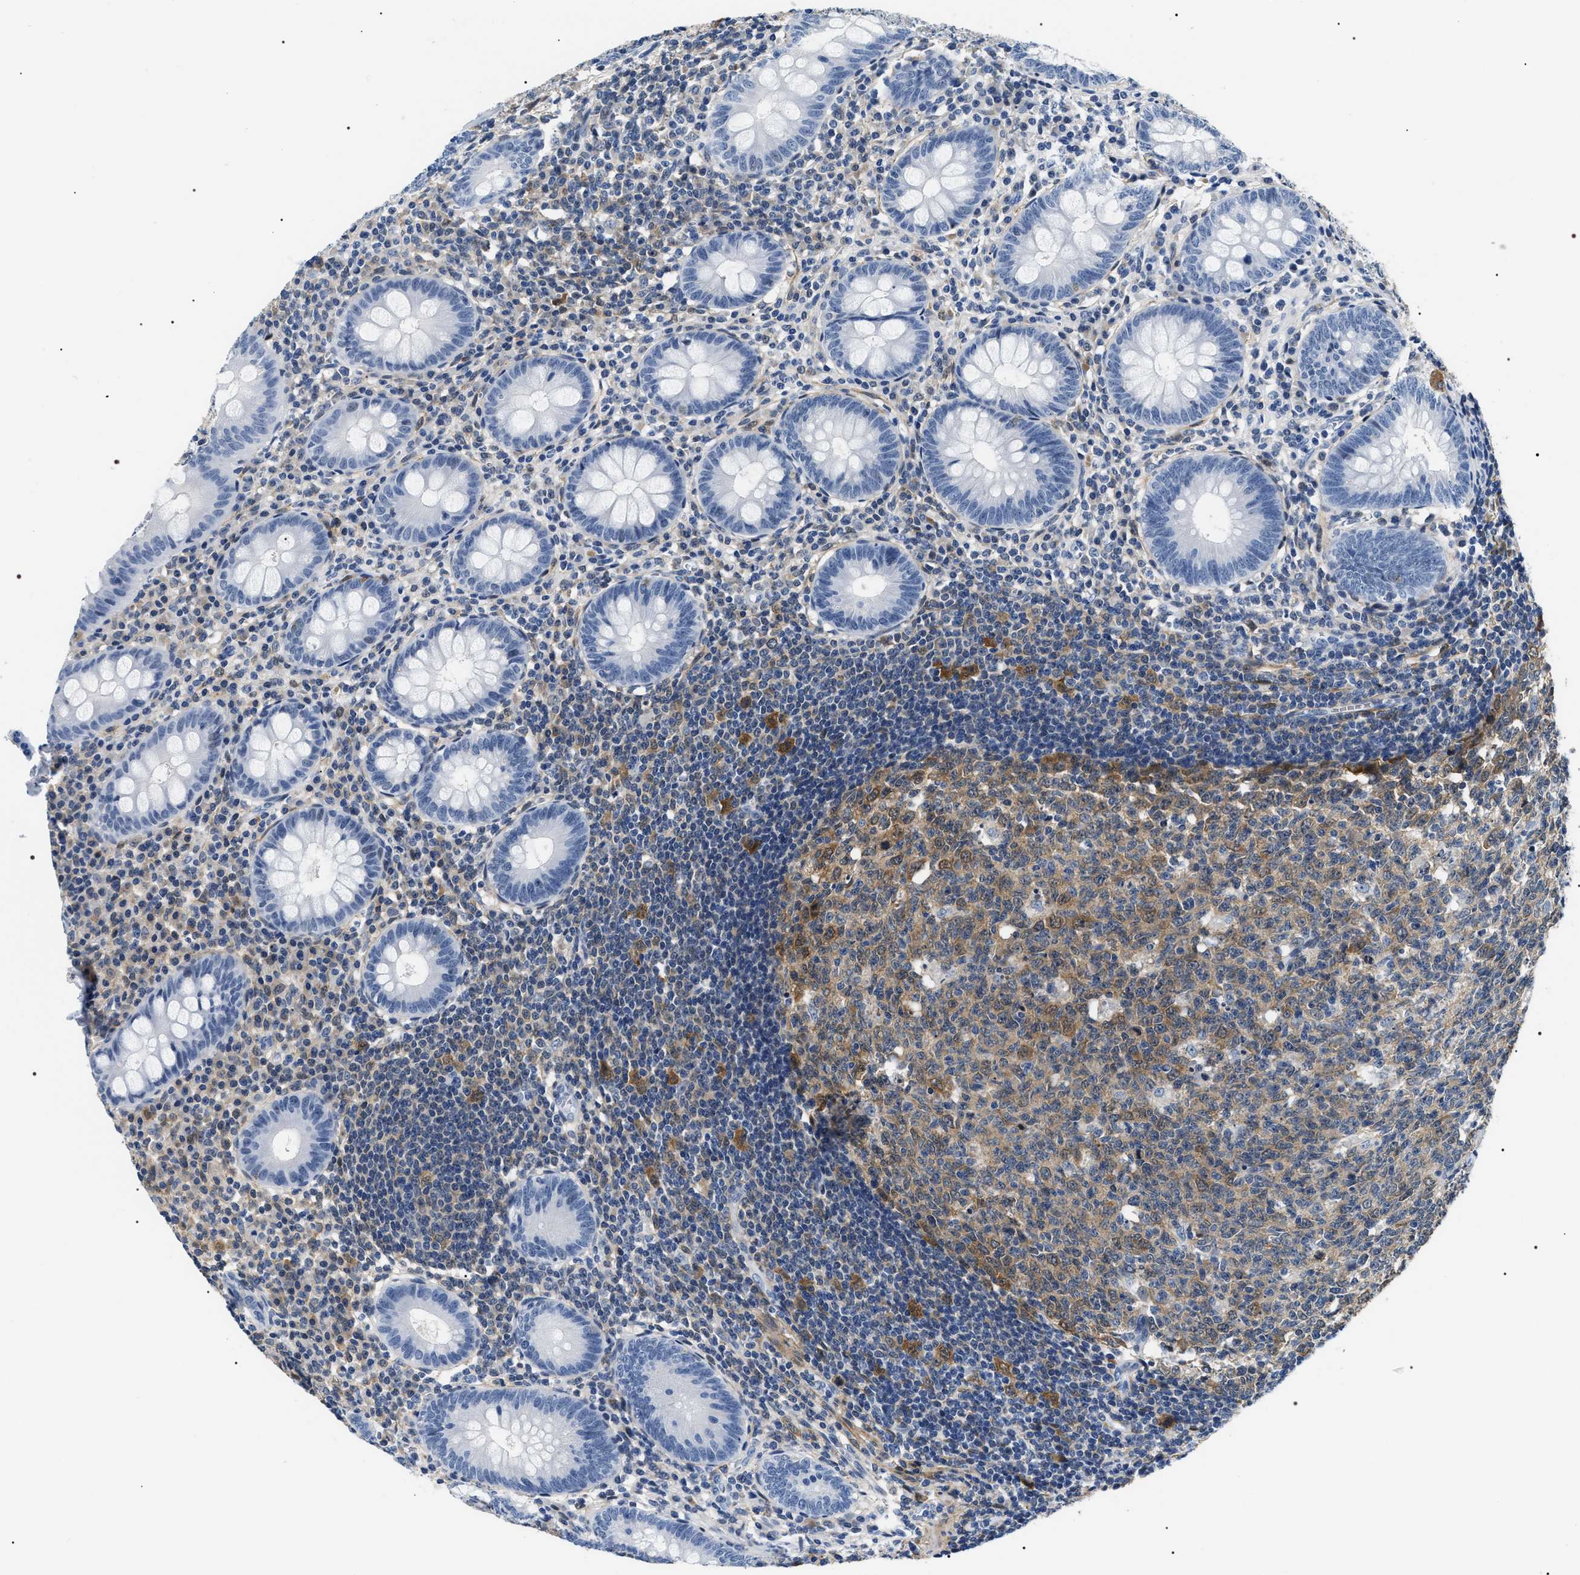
{"staining": {"intensity": "negative", "quantity": "none", "location": "none"}, "tissue": "appendix", "cell_type": "Glandular cells", "image_type": "normal", "snomed": [{"axis": "morphology", "description": "Normal tissue, NOS"}, {"axis": "topography", "description": "Appendix"}], "caption": "An image of appendix stained for a protein shows no brown staining in glandular cells. Nuclei are stained in blue.", "gene": "BAG2", "patient": {"sex": "male", "age": 56}}